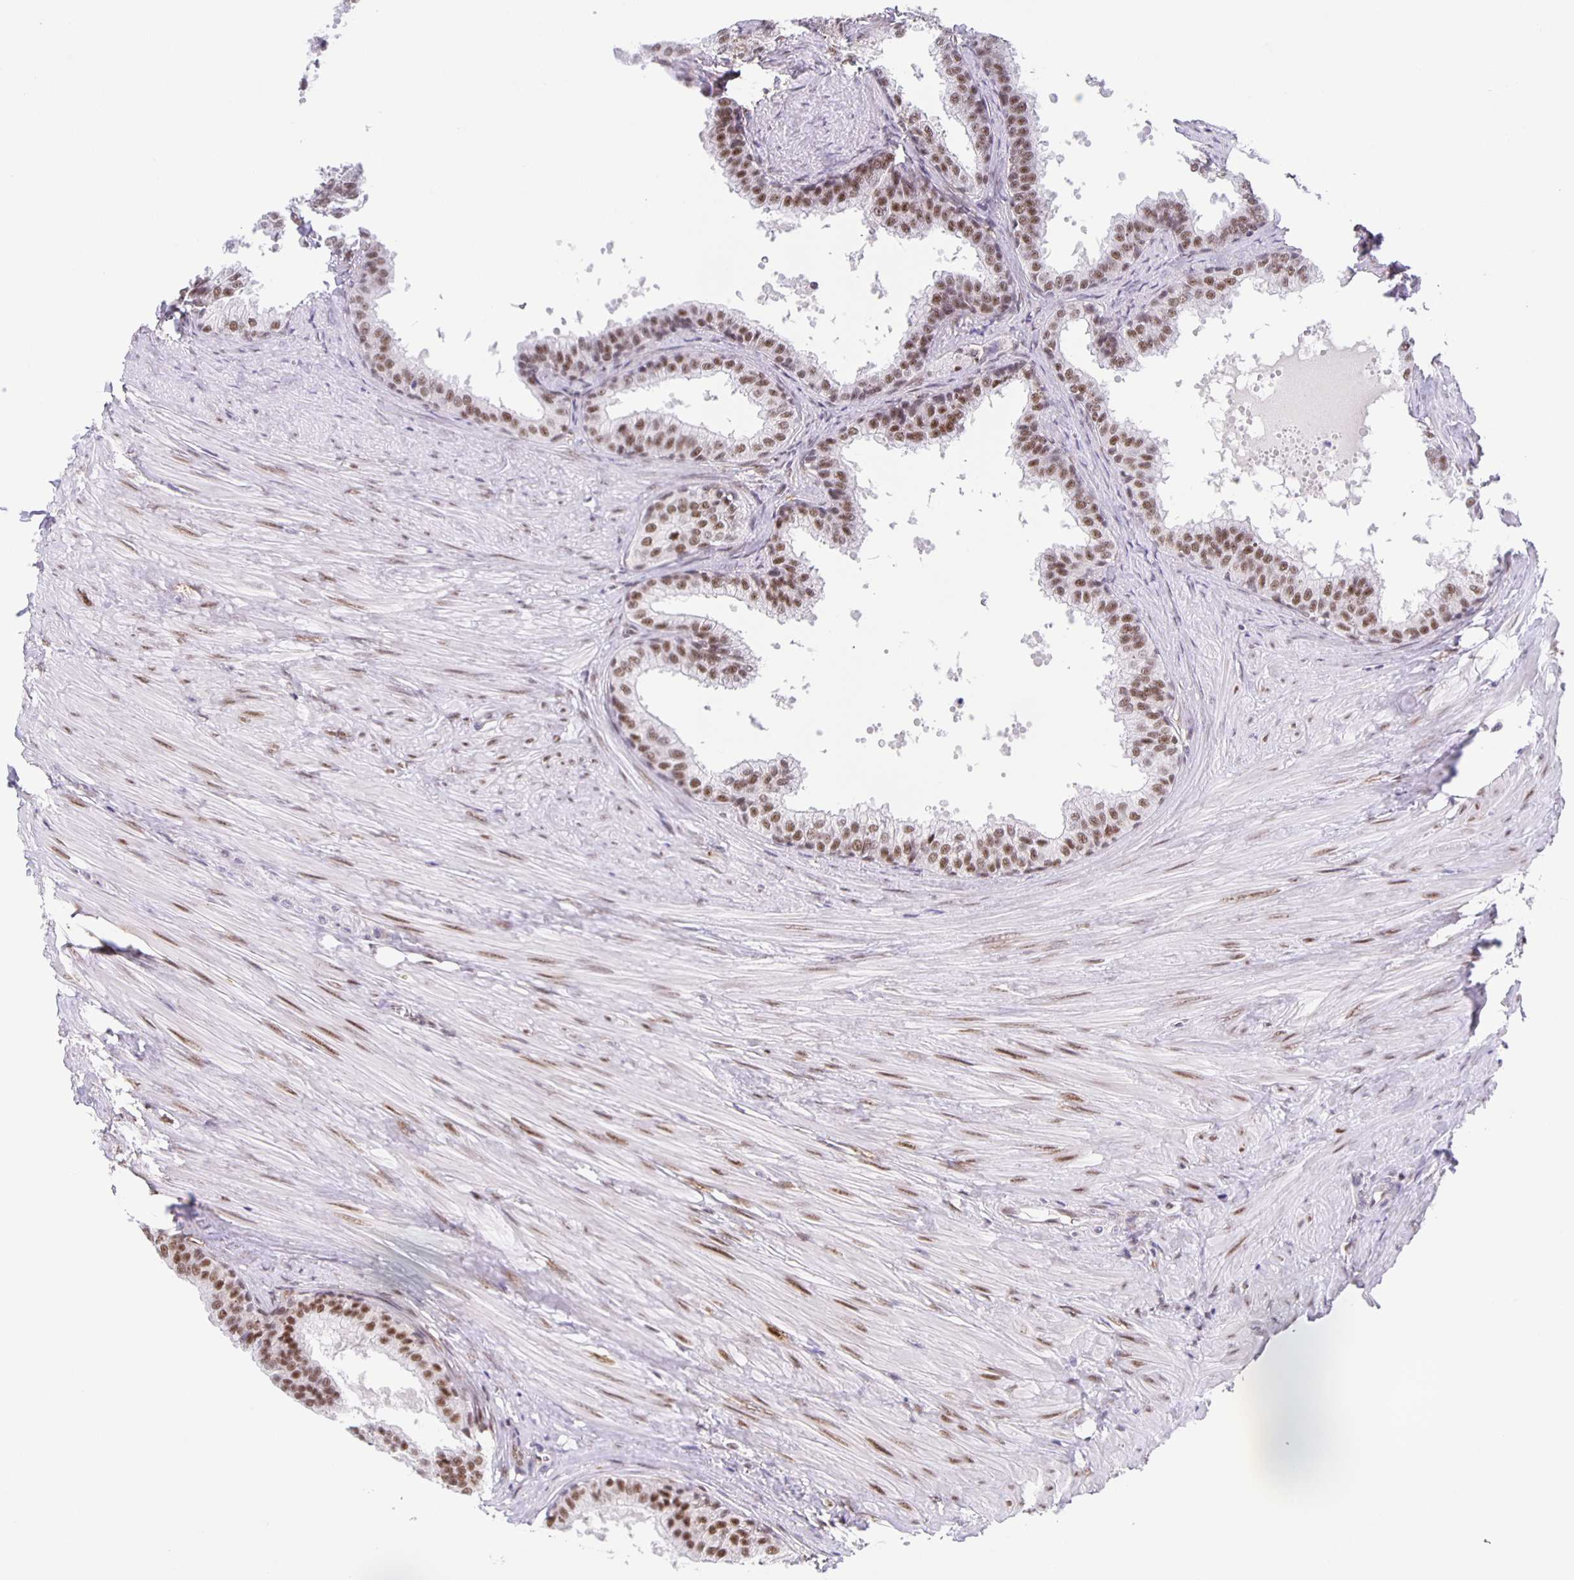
{"staining": {"intensity": "moderate", "quantity": ">75%", "location": "nuclear"}, "tissue": "prostate", "cell_type": "Glandular cells", "image_type": "normal", "snomed": [{"axis": "morphology", "description": "Normal tissue, NOS"}, {"axis": "topography", "description": "Prostate"}, {"axis": "topography", "description": "Peripheral nerve tissue"}], "caption": "IHC (DAB (3,3'-diaminobenzidine)) staining of benign prostate reveals moderate nuclear protein staining in about >75% of glandular cells.", "gene": "ZRANB2", "patient": {"sex": "male", "age": 55}}